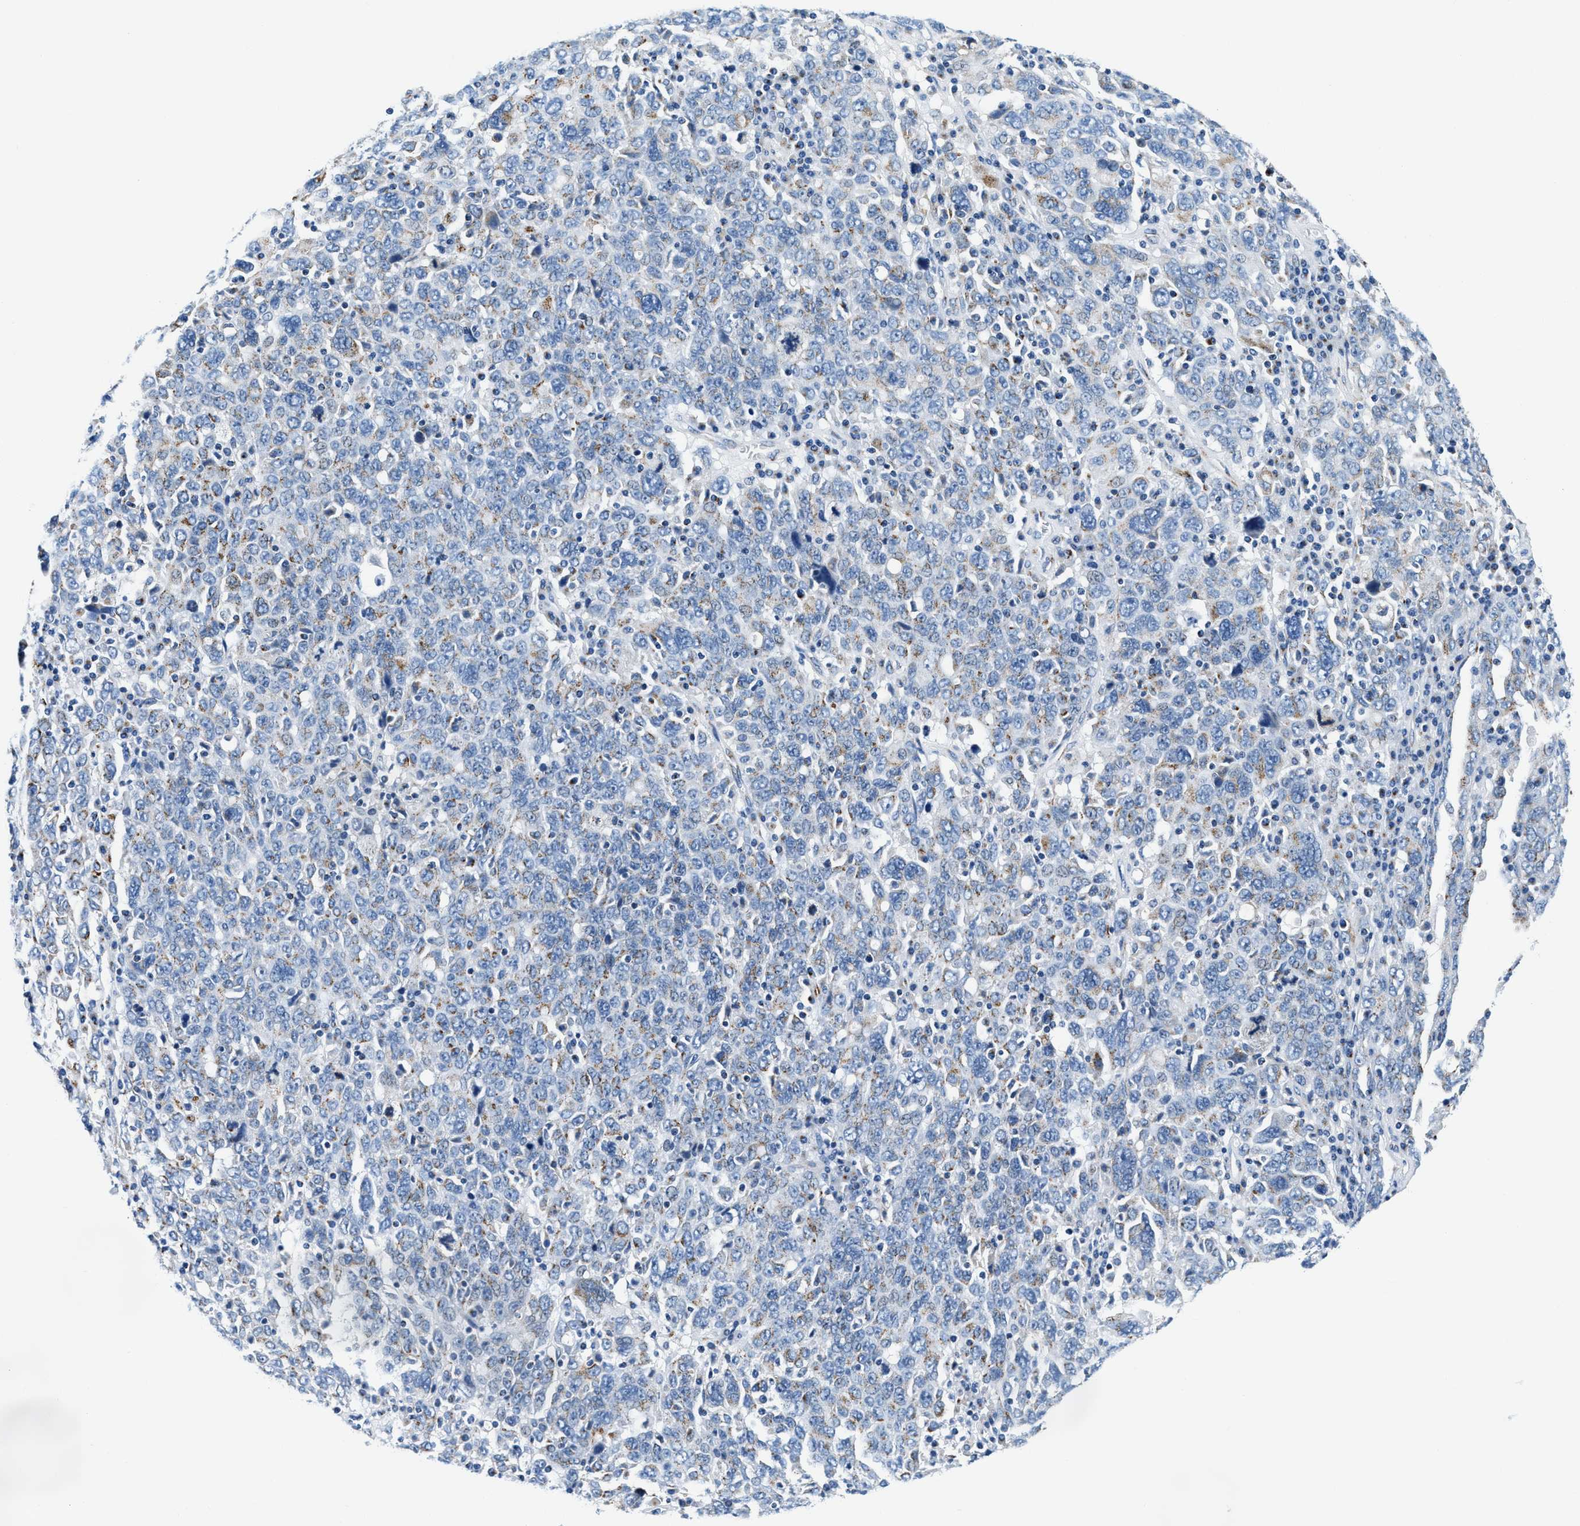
{"staining": {"intensity": "moderate", "quantity": "<25%", "location": "cytoplasmic/membranous"}, "tissue": "ovarian cancer", "cell_type": "Tumor cells", "image_type": "cancer", "snomed": [{"axis": "morphology", "description": "Carcinoma, endometroid"}, {"axis": "topography", "description": "Ovary"}], "caption": "Brown immunohistochemical staining in ovarian cancer (endometroid carcinoma) demonstrates moderate cytoplasmic/membranous positivity in approximately <25% of tumor cells.", "gene": "VPS53", "patient": {"sex": "female", "age": 62}}